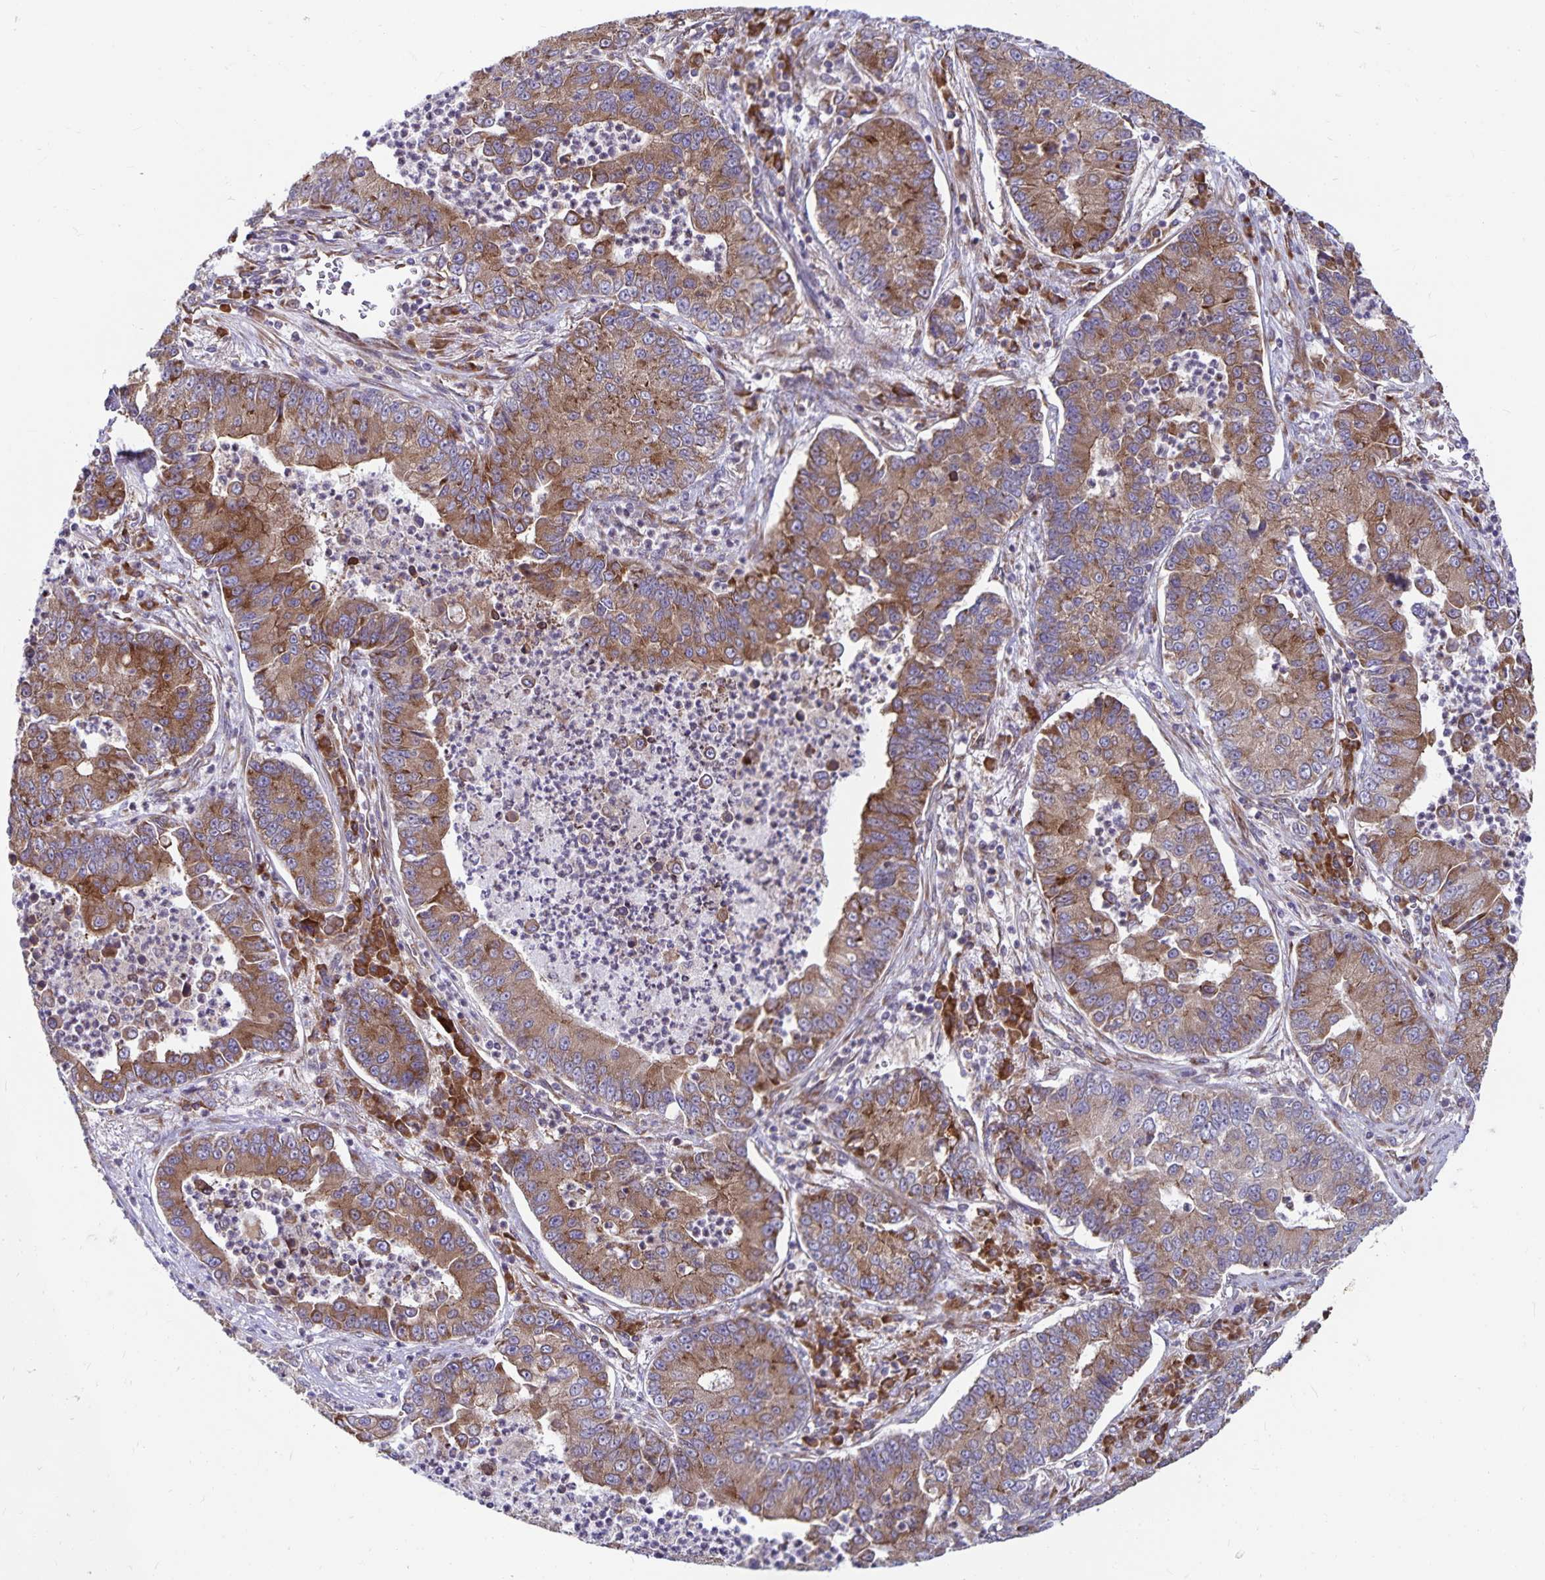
{"staining": {"intensity": "moderate", "quantity": ">75%", "location": "cytoplasmic/membranous"}, "tissue": "lung cancer", "cell_type": "Tumor cells", "image_type": "cancer", "snomed": [{"axis": "morphology", "description": "Adenocarcinoma, NOS"}, {"axis": "topography", "description": "Lung"}], "caption": "Lung cancer was stained to show a protein in brown. There is medium levels of moderate cytoplasmic/membranous expression in approximately >75% of tumor cells.", "gene": "SEC62", "patient": {"sex": "female", "age": 57}}